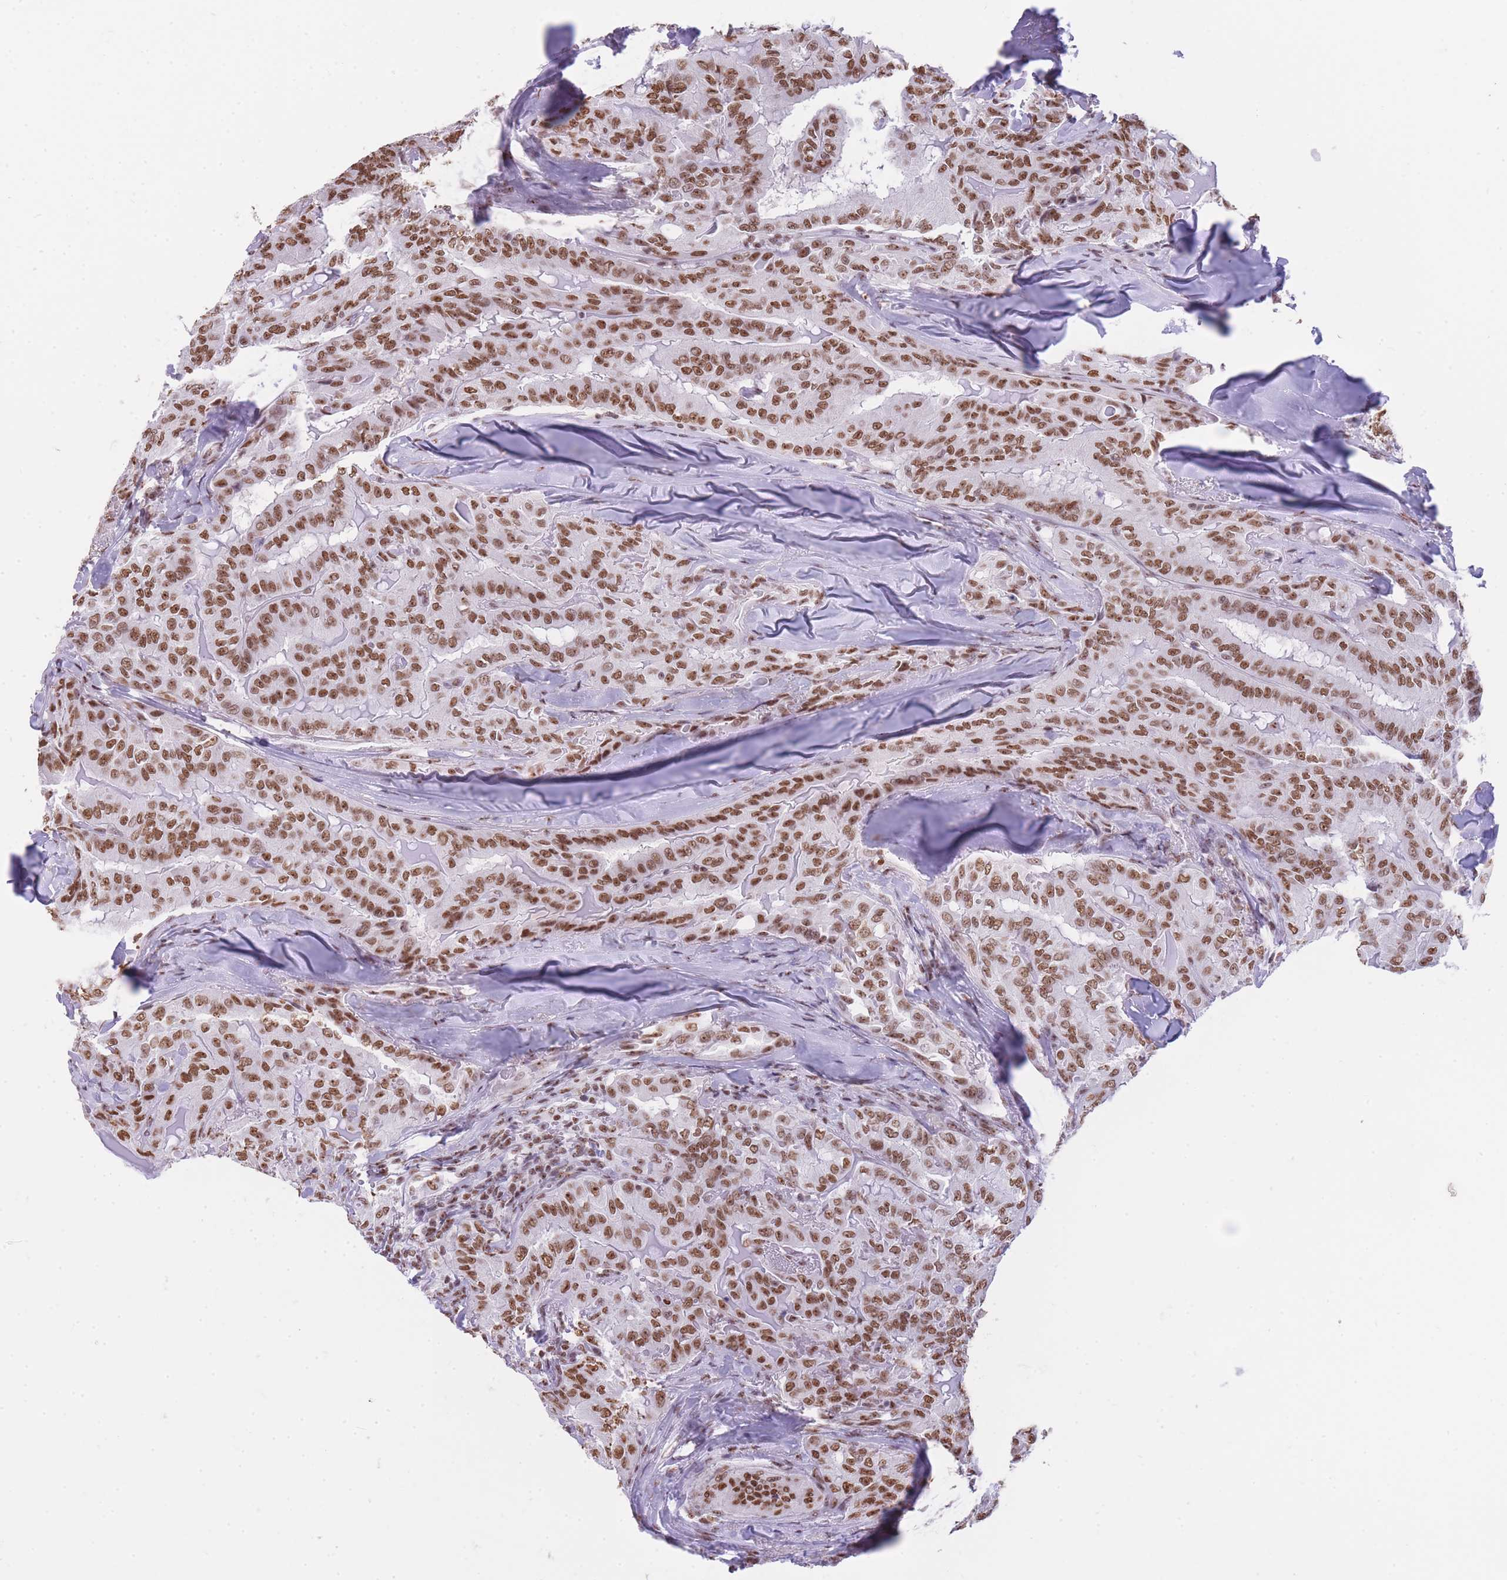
{"staining": {"intensity": "moderate", "quantity": ">75%", "location": "nuclear"}, "tissue": "thyroid cancer", "cell_type": "Tumor cells", "image_type": "cancer", "snomed": [{"axis": "morphology", "description": "Papillary adenocarcinoma, NOS"}, {"axis": "topography", "description": "Thyroid gland"}], "caption": "IHC image of human thyroid cancer (papillary adenocarcinoma) stained for a protein (brown), which demonstrates medium levels of moderate nuclear staining in about >75% of tumor cells.", "gene": "EVC2", "patient": {"sex": "female", "age": 68}}